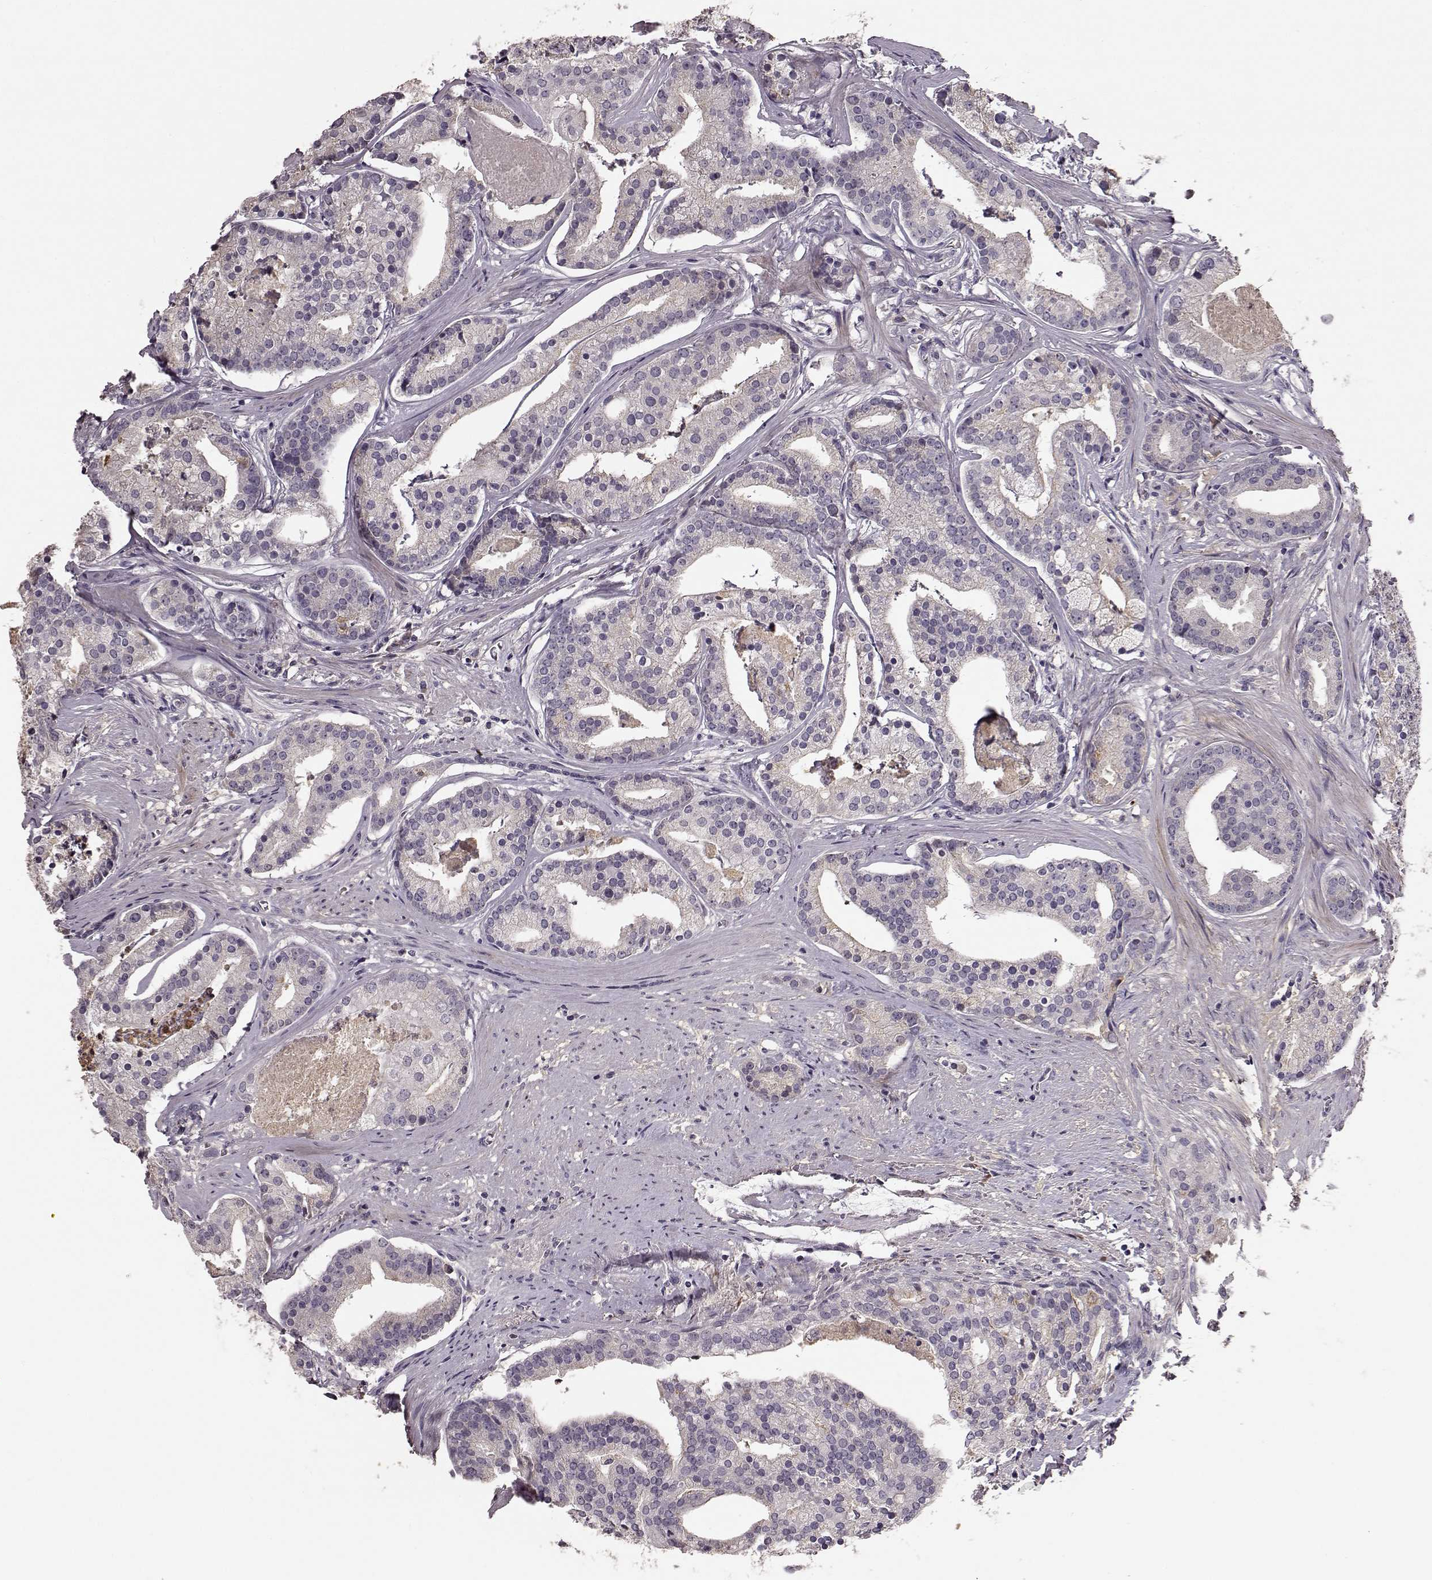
{"staining": {"intensity": "weak", "quantity": "<25%", "location": "cytoplasmic/membranous"}, "tissue": "prostate cancer", "cell_type": "Tumor cells", "image_type": "cancer", "snomed": [{"axis": "morphology", "description": "Adenocarcinoma, NOS"}, {"axis": "topography", "description": "Prostate and seminal vesicle, NOS"}, {"axis": "topography", "description": "Prostate"}], "caption": "Tumor cells are negative for brown protein staining in prostate cancer (adenocarcinoma).", "gene": "YJEFN3", "patient": {"sex": "male", "age": 44}}